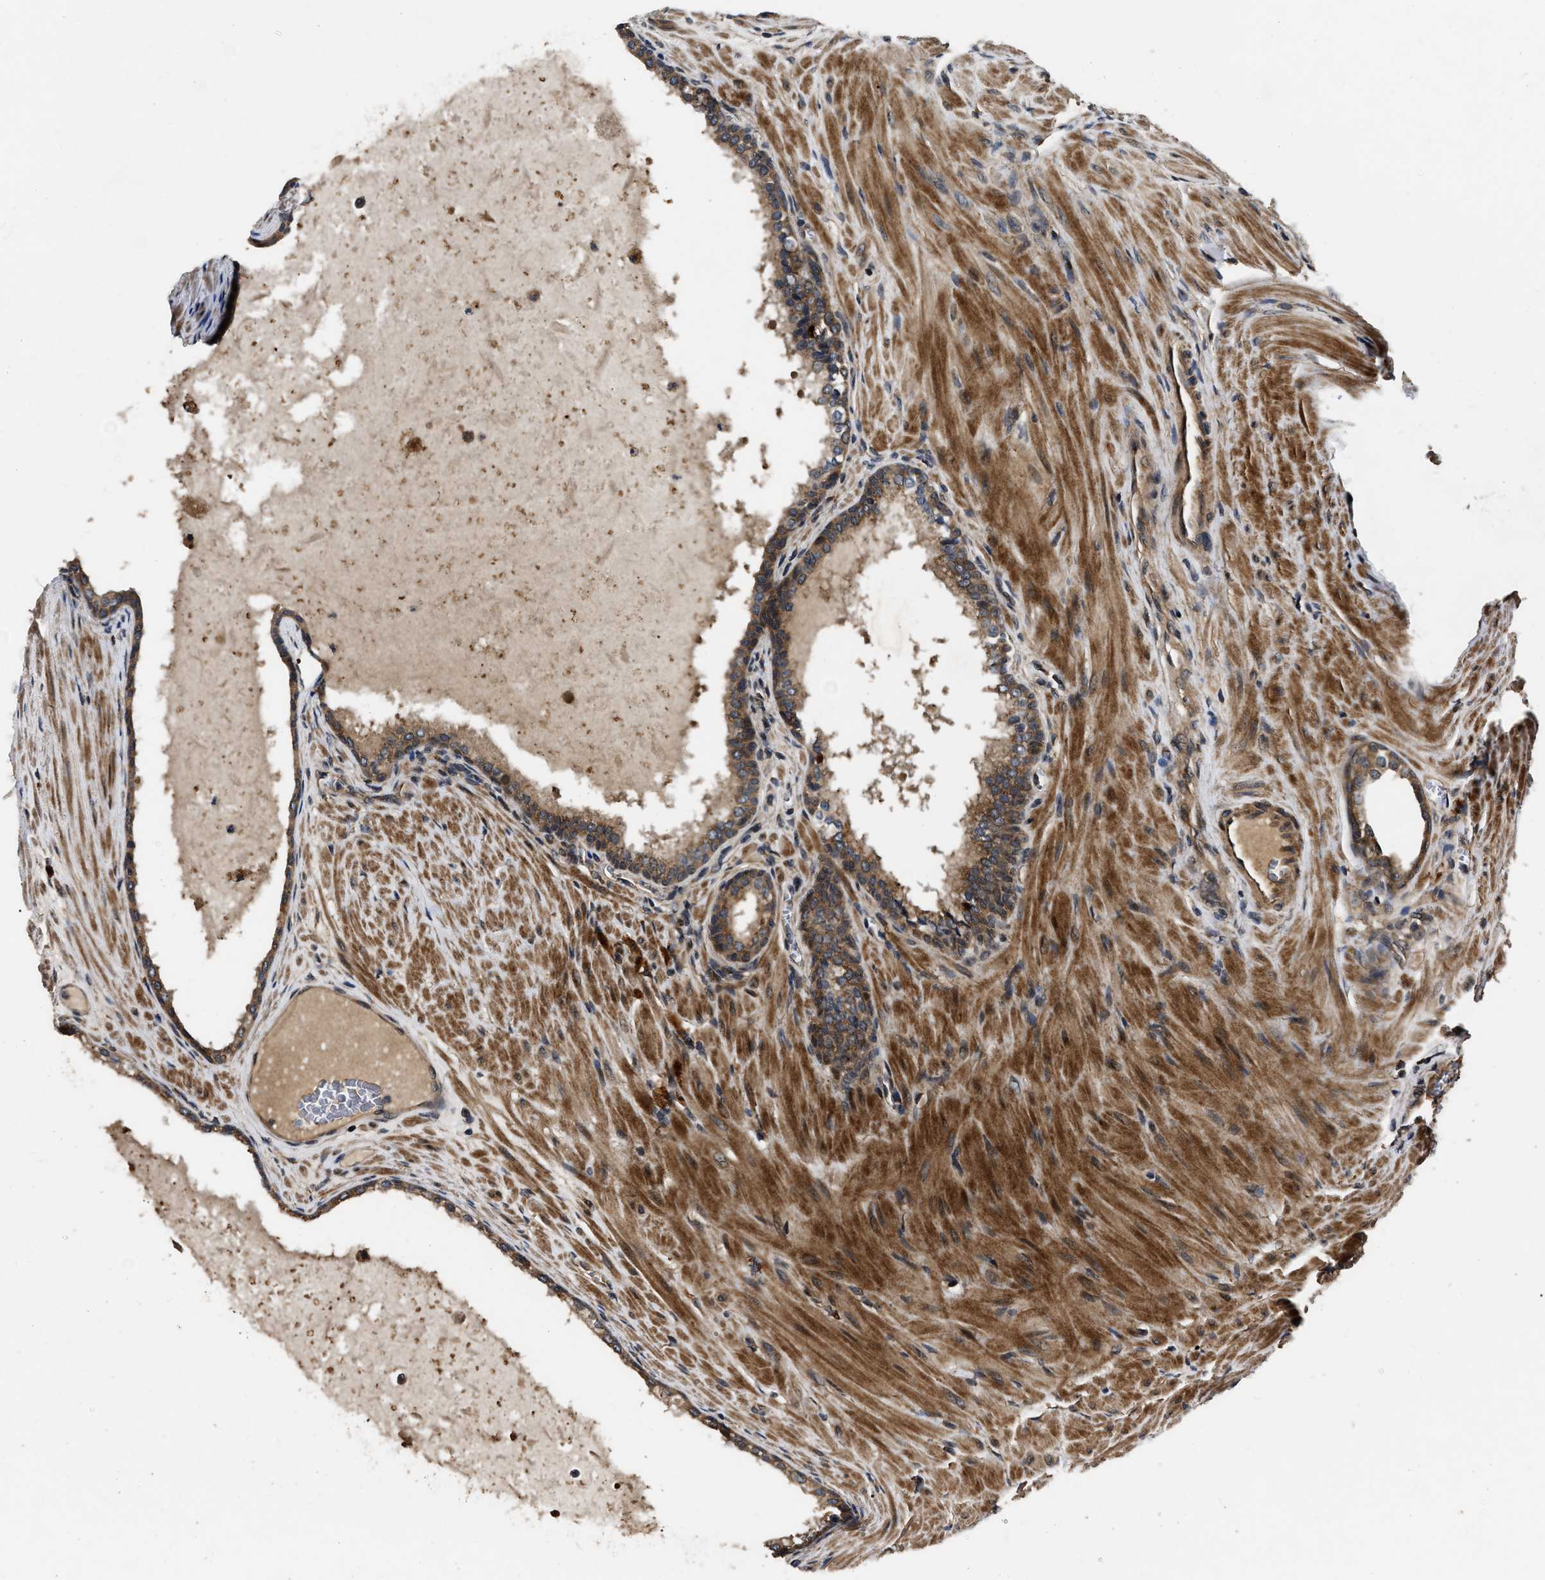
{"staining": {"intensity": "moderate", "quantity": ">75%", "location": "cytoplasmic/membranous"}, "tissue": "prostate cancer", "cell_type": "Tumor cells", "image_type": "cancer", "snomed": [{"axis": "morphology", "description": "Adenocarcinoma, Low grade"}, {"axis": "topography", "description": "Prostate"}], "caption": "Prostate cancer stained with a protein marker shows moderate staining in tumor cells.", "gene": "PPWD1", "patient": {"sex": "male", "age": 70}}